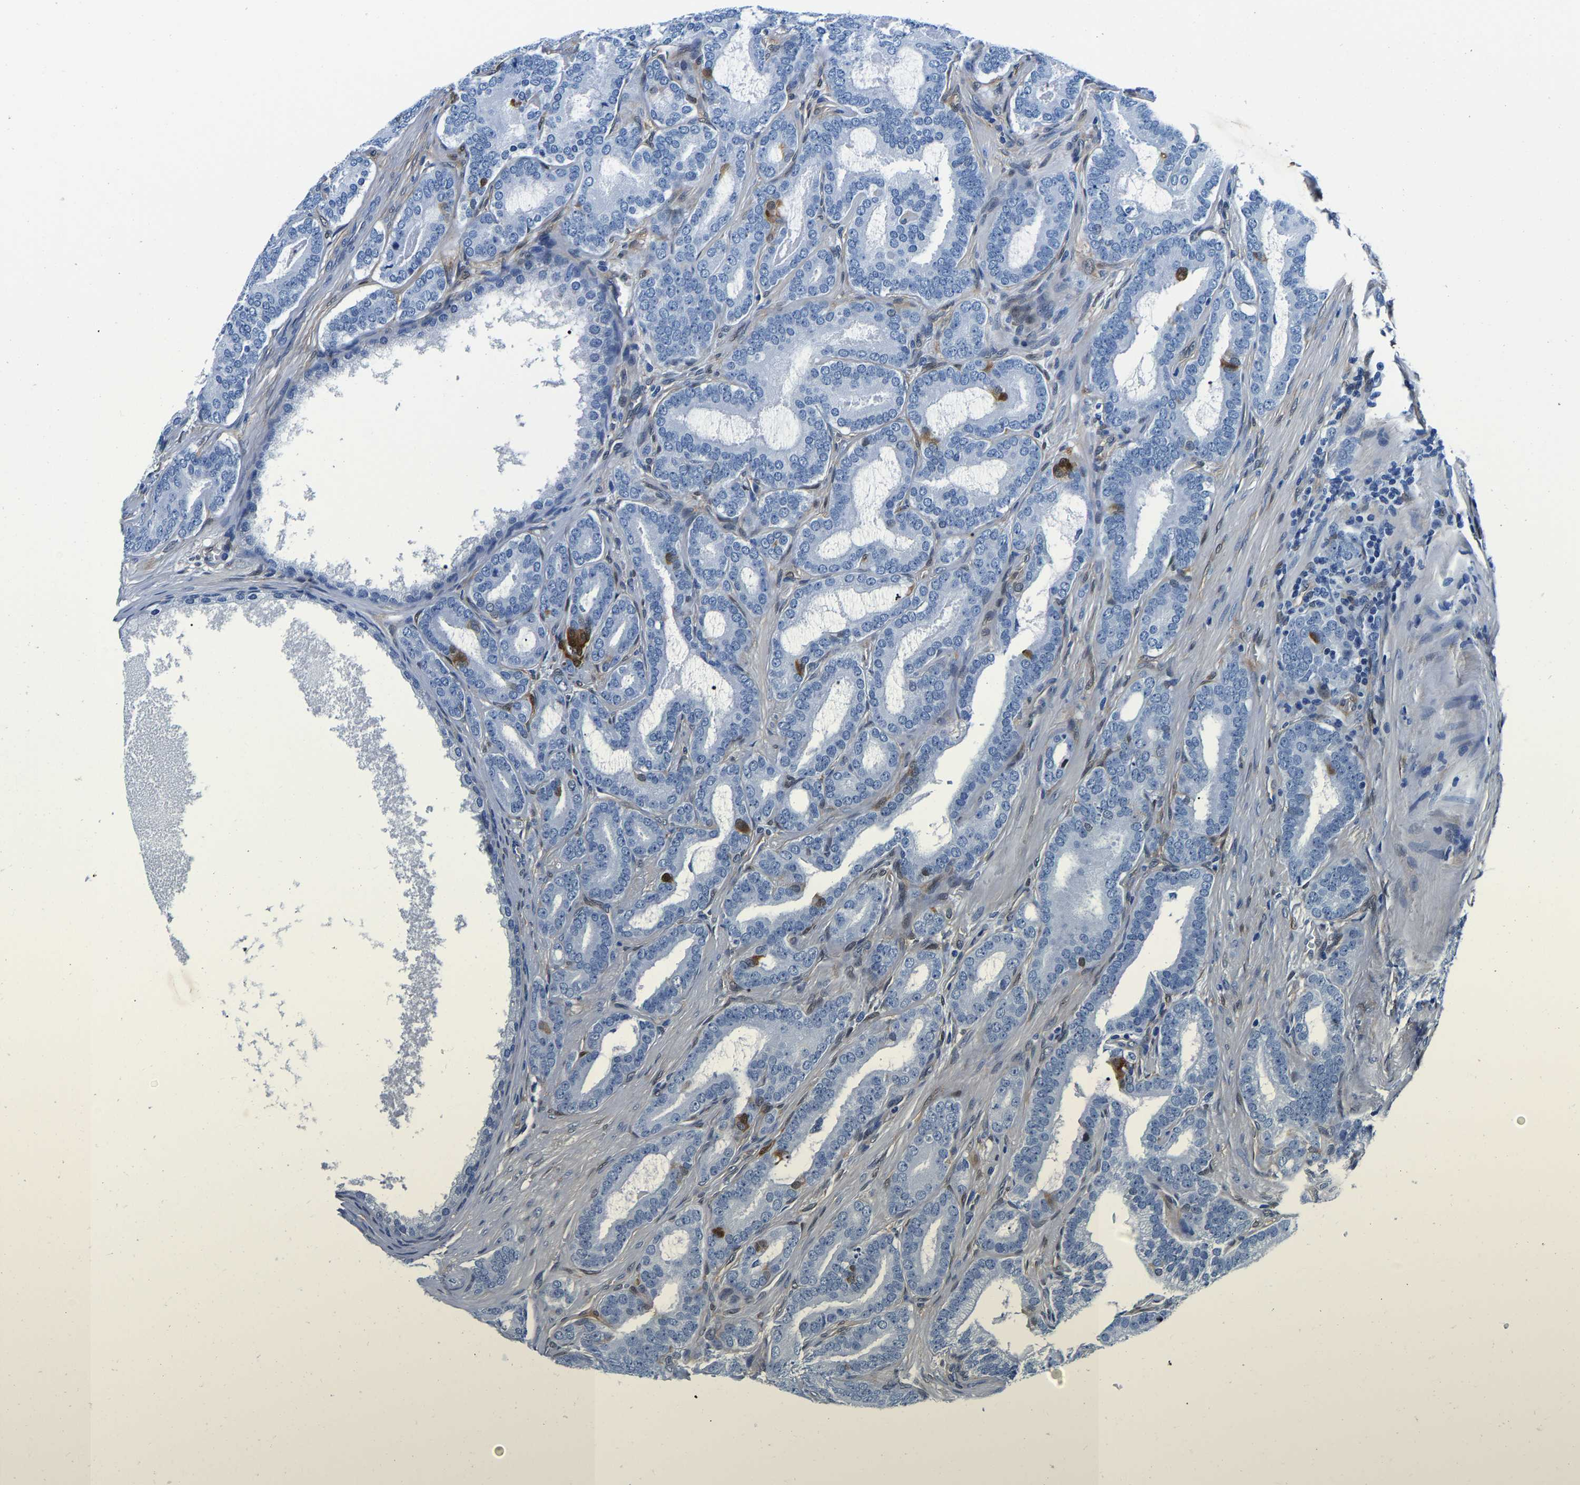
{"staining": {"intensity": "negative", "quantity": "none", "location": "none"}, "tissue": "prostate cancer", "cell_type": "Tumor cells", "image_type": "cancer", "snomed": [{"axis": "morphology", "description": "Adenocarcinoma, High grade"}, {"axis": "topography", "description": "Prostate"}], "caption": "Histopathology image shows no protein expression in tumor cells of prostate high-grade adenocarcinoma tissue.", "gene": "S100A13", "patient": {"sex": "male", "age": 60}}